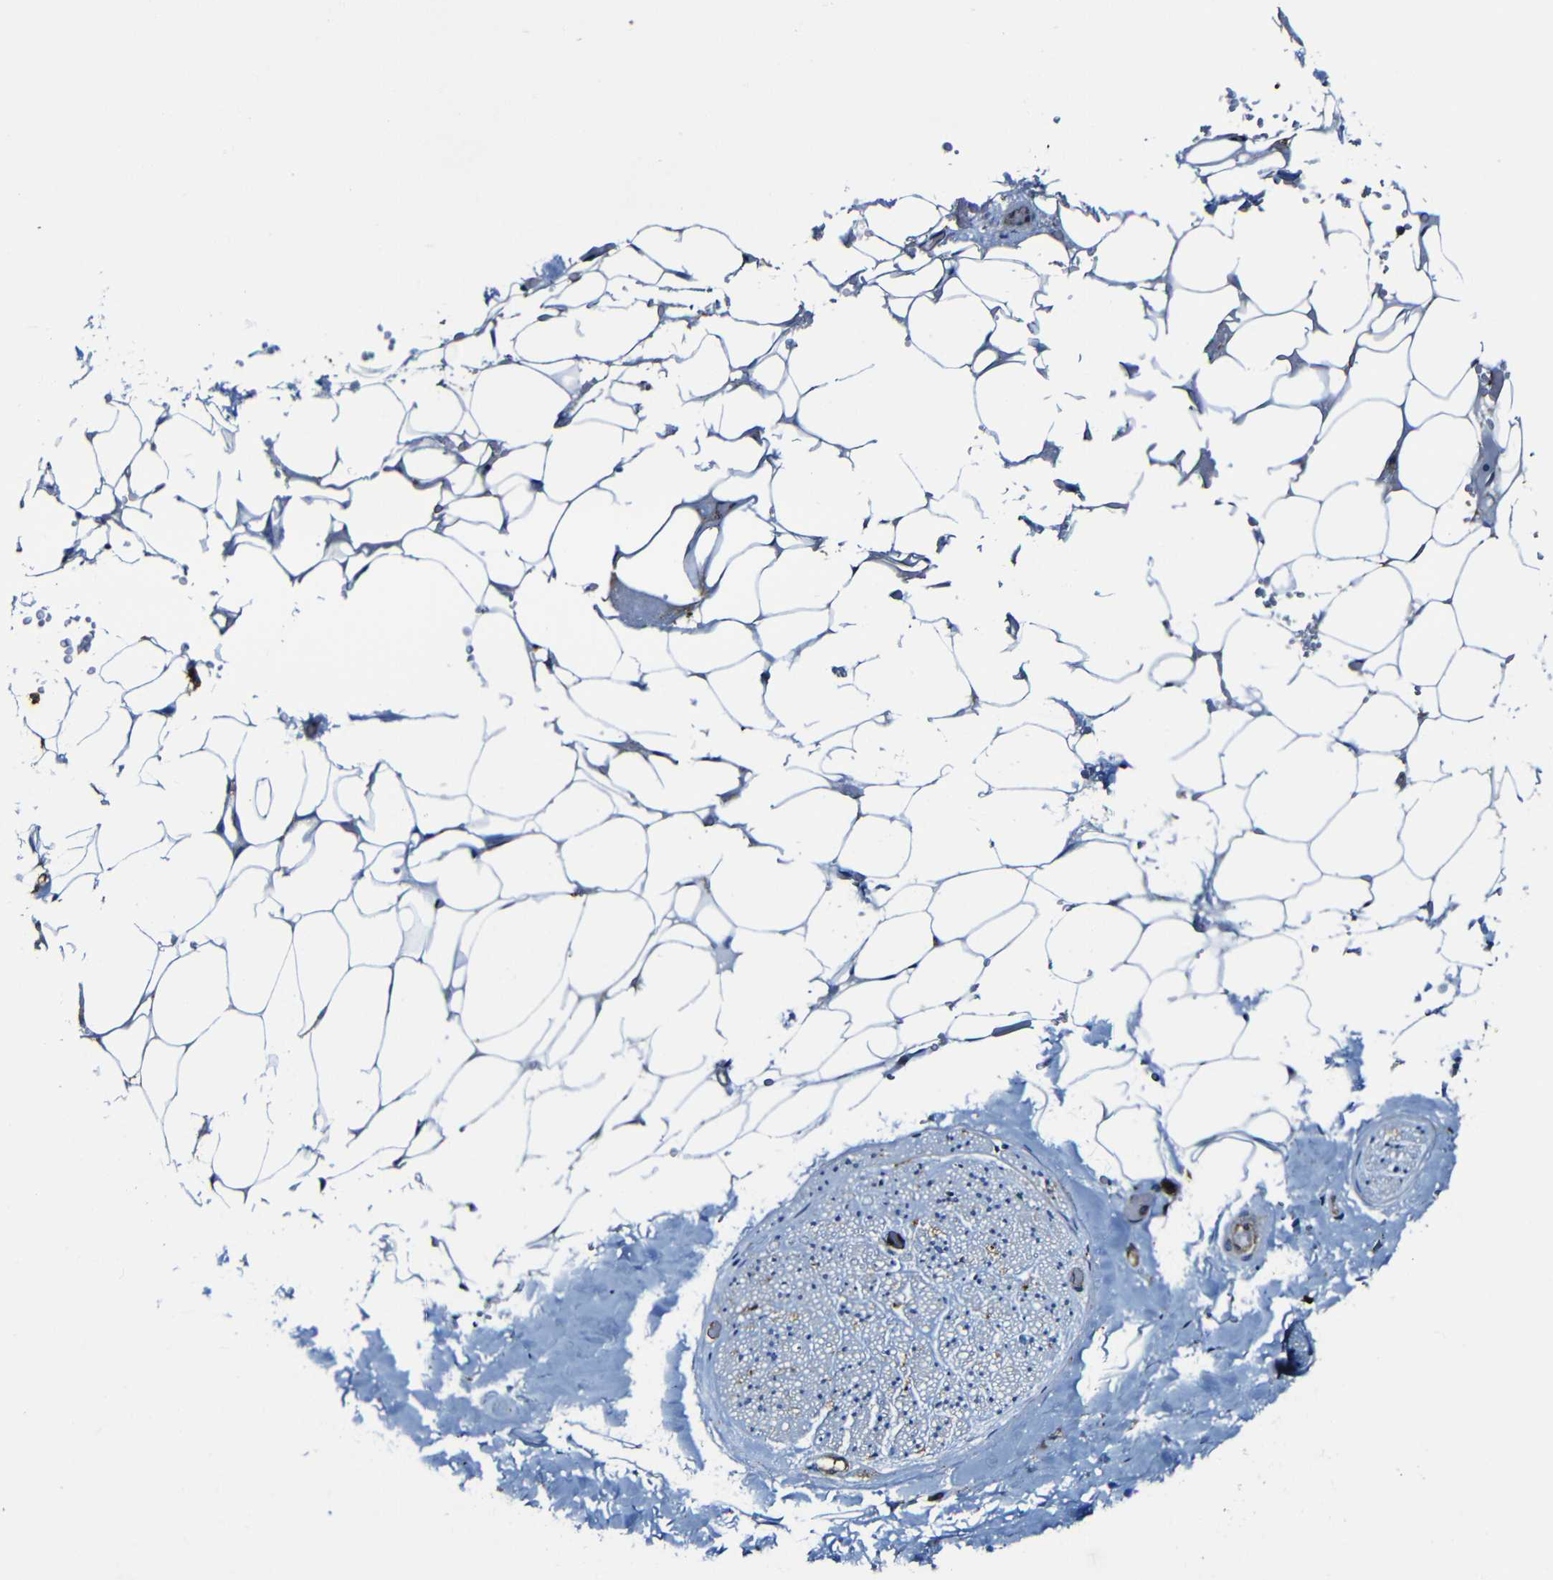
{"staining": {"intensity": "negative", "quantity": "none", "location": "none"}, "tissue": "adipose tissue", "cell_type": "Adipocytes", "image_type": "normal", "snomed": [{"axis": "morphology", "description": "Normal tissue, NOS"}, {"axis": "topography", "description": "Peripheral nerve tissue"}], "caption": "DAB immunohistochemical staining of benign human adipose tissue reveals no significant staining in adipocytes. Nuclei are stained in blue.", "gene": "MSN", "patient": {"sex": "male", "age": 70}}